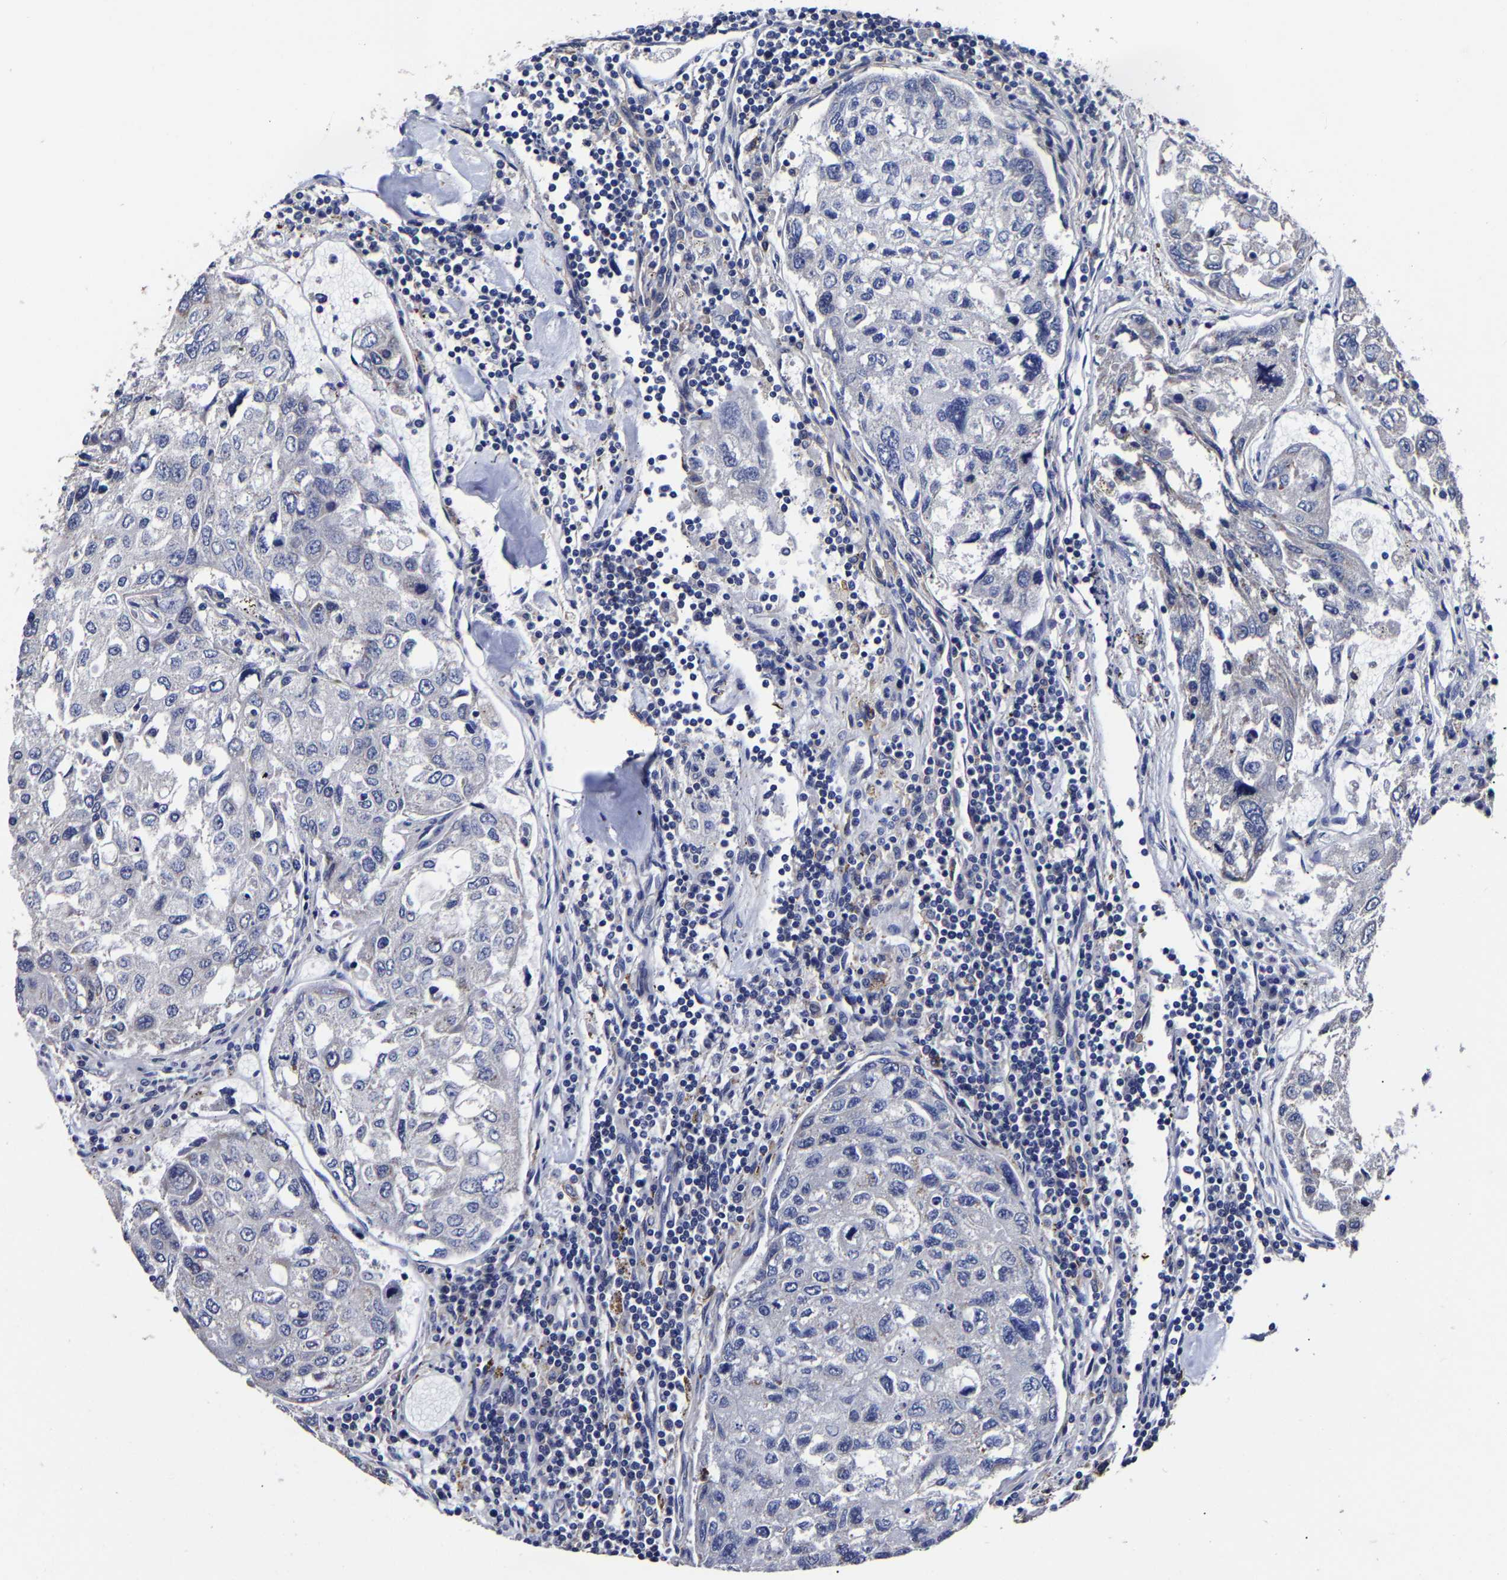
{"staining": {"intensity": "negative", "quantity": "none", "location": "none"}, "tissue": "urothelial cancer", "cell_type": "Tumor cells", "image_type": "cancer", "snomed": [{"axis": "morphology", "description": "Urothelial carcinoma, High grade"}, {"axis": "topography", "description": "Lymph node"}, {"axis": "topography", "description": "Urinary bladder"}], "caption": "This is an immunohistochemistry histopathology image of human urothelial cancer. There is no expression in tumor cells.", "gene": "AASS", "patient": {"sex": "male", "age": 51}}